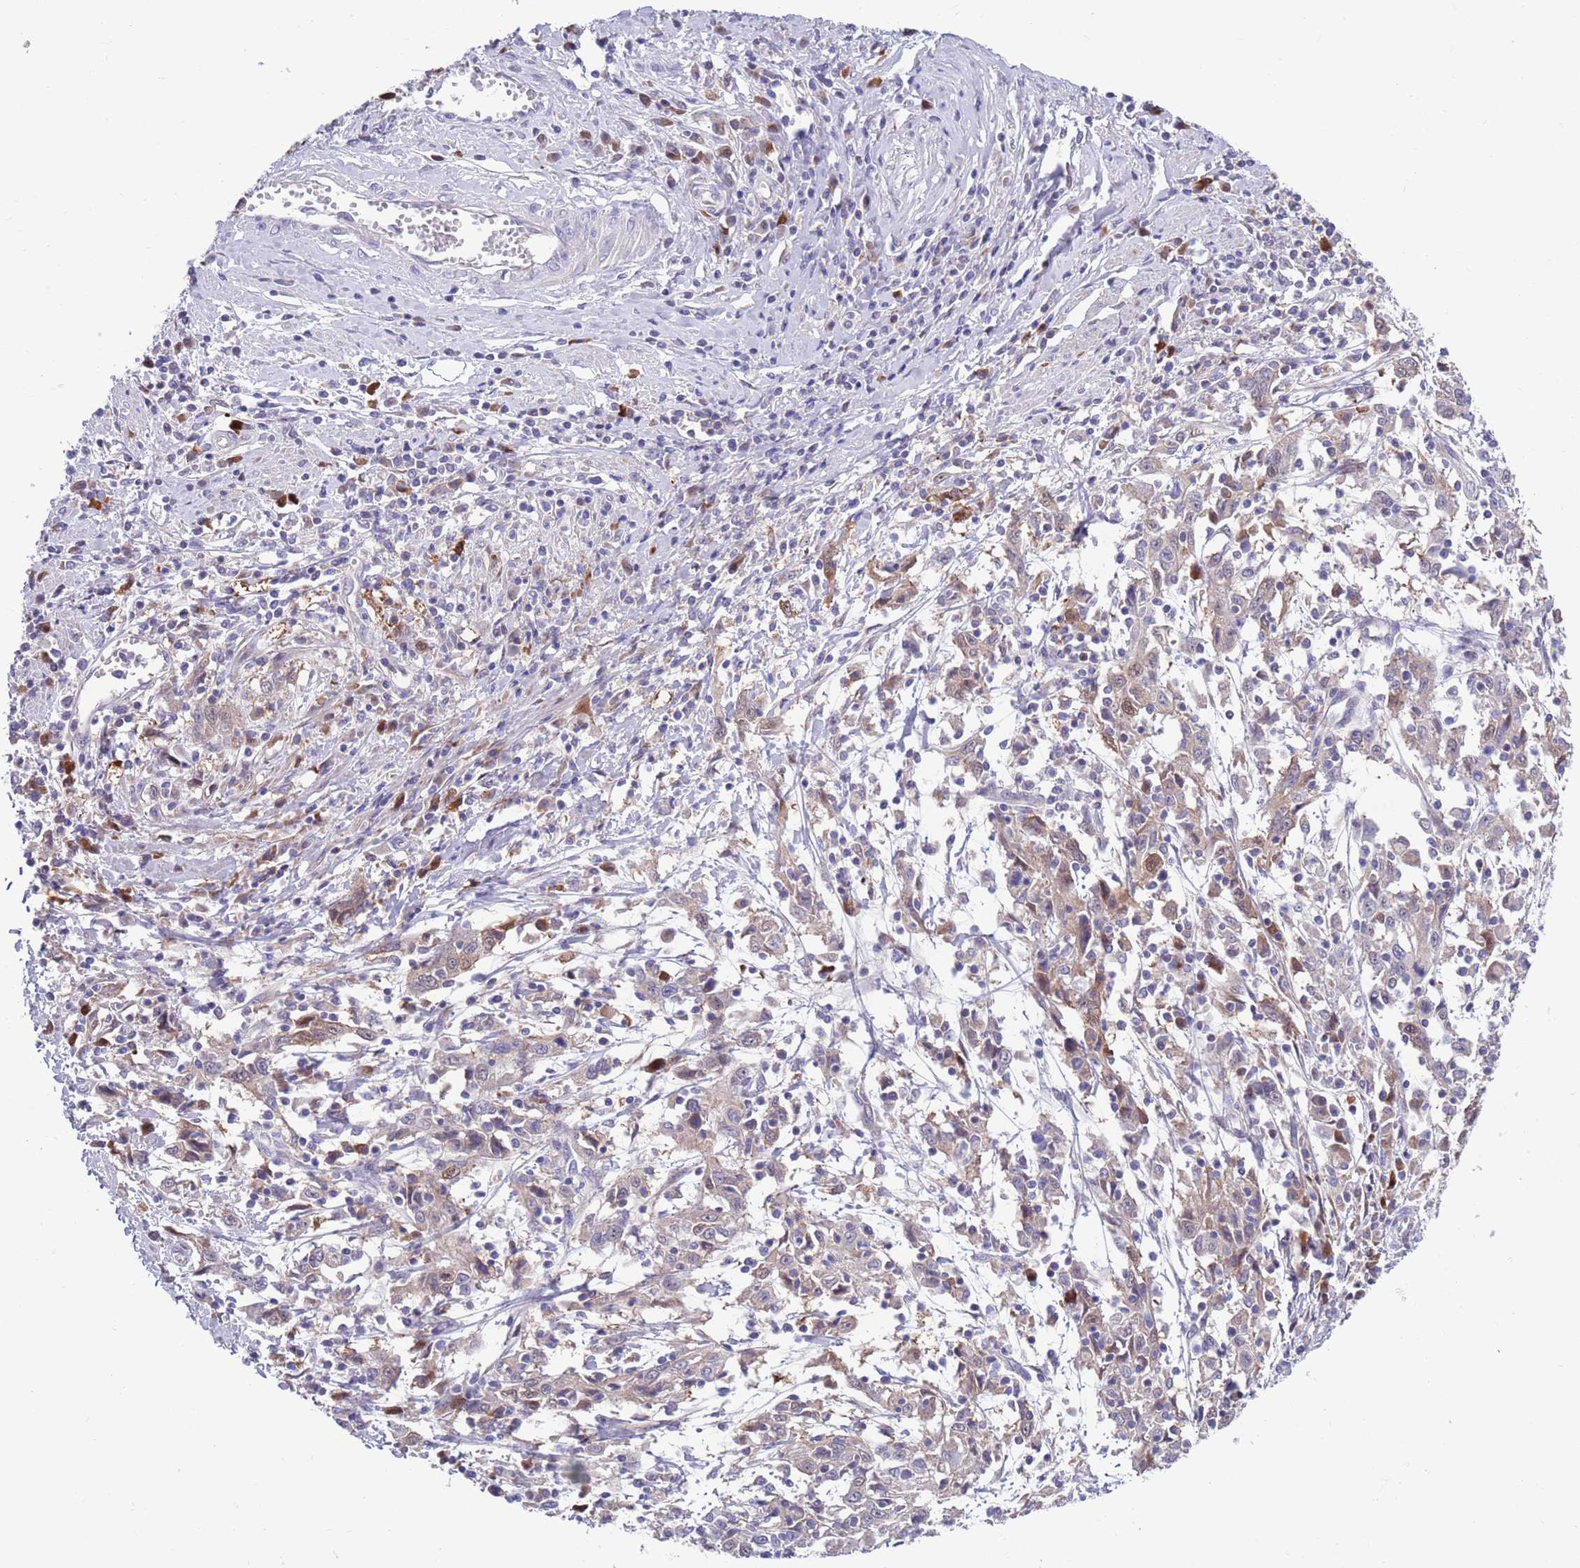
{"staining": {"intensity": "weak", "quantity": "<25%", "location": "cytoplasmic/membranous"}, "tissue": "cervical cancer", "cell_type": "Tumor cells", "image_type": "cancer", "snomed": [{"axis": "morphology", "description": "Squamous cell carcinoma, NOS"}, {"axis": "topography", "description": "Cervix"}], "caption": "High magnification brightfield microscopy of squamous cell carcinoma (cervical) stained with DAB (brown) and counterstained with hematoxylin (blue): tumor cells show no significant expression. (Stains: DAB immunohistochemistry (IHC) with hematoxylin counter stain, Microscopy: brightfield microscopy at high magnification).", "gene": "KLHL29", "patient": {"sex": "female", "age": 46}}